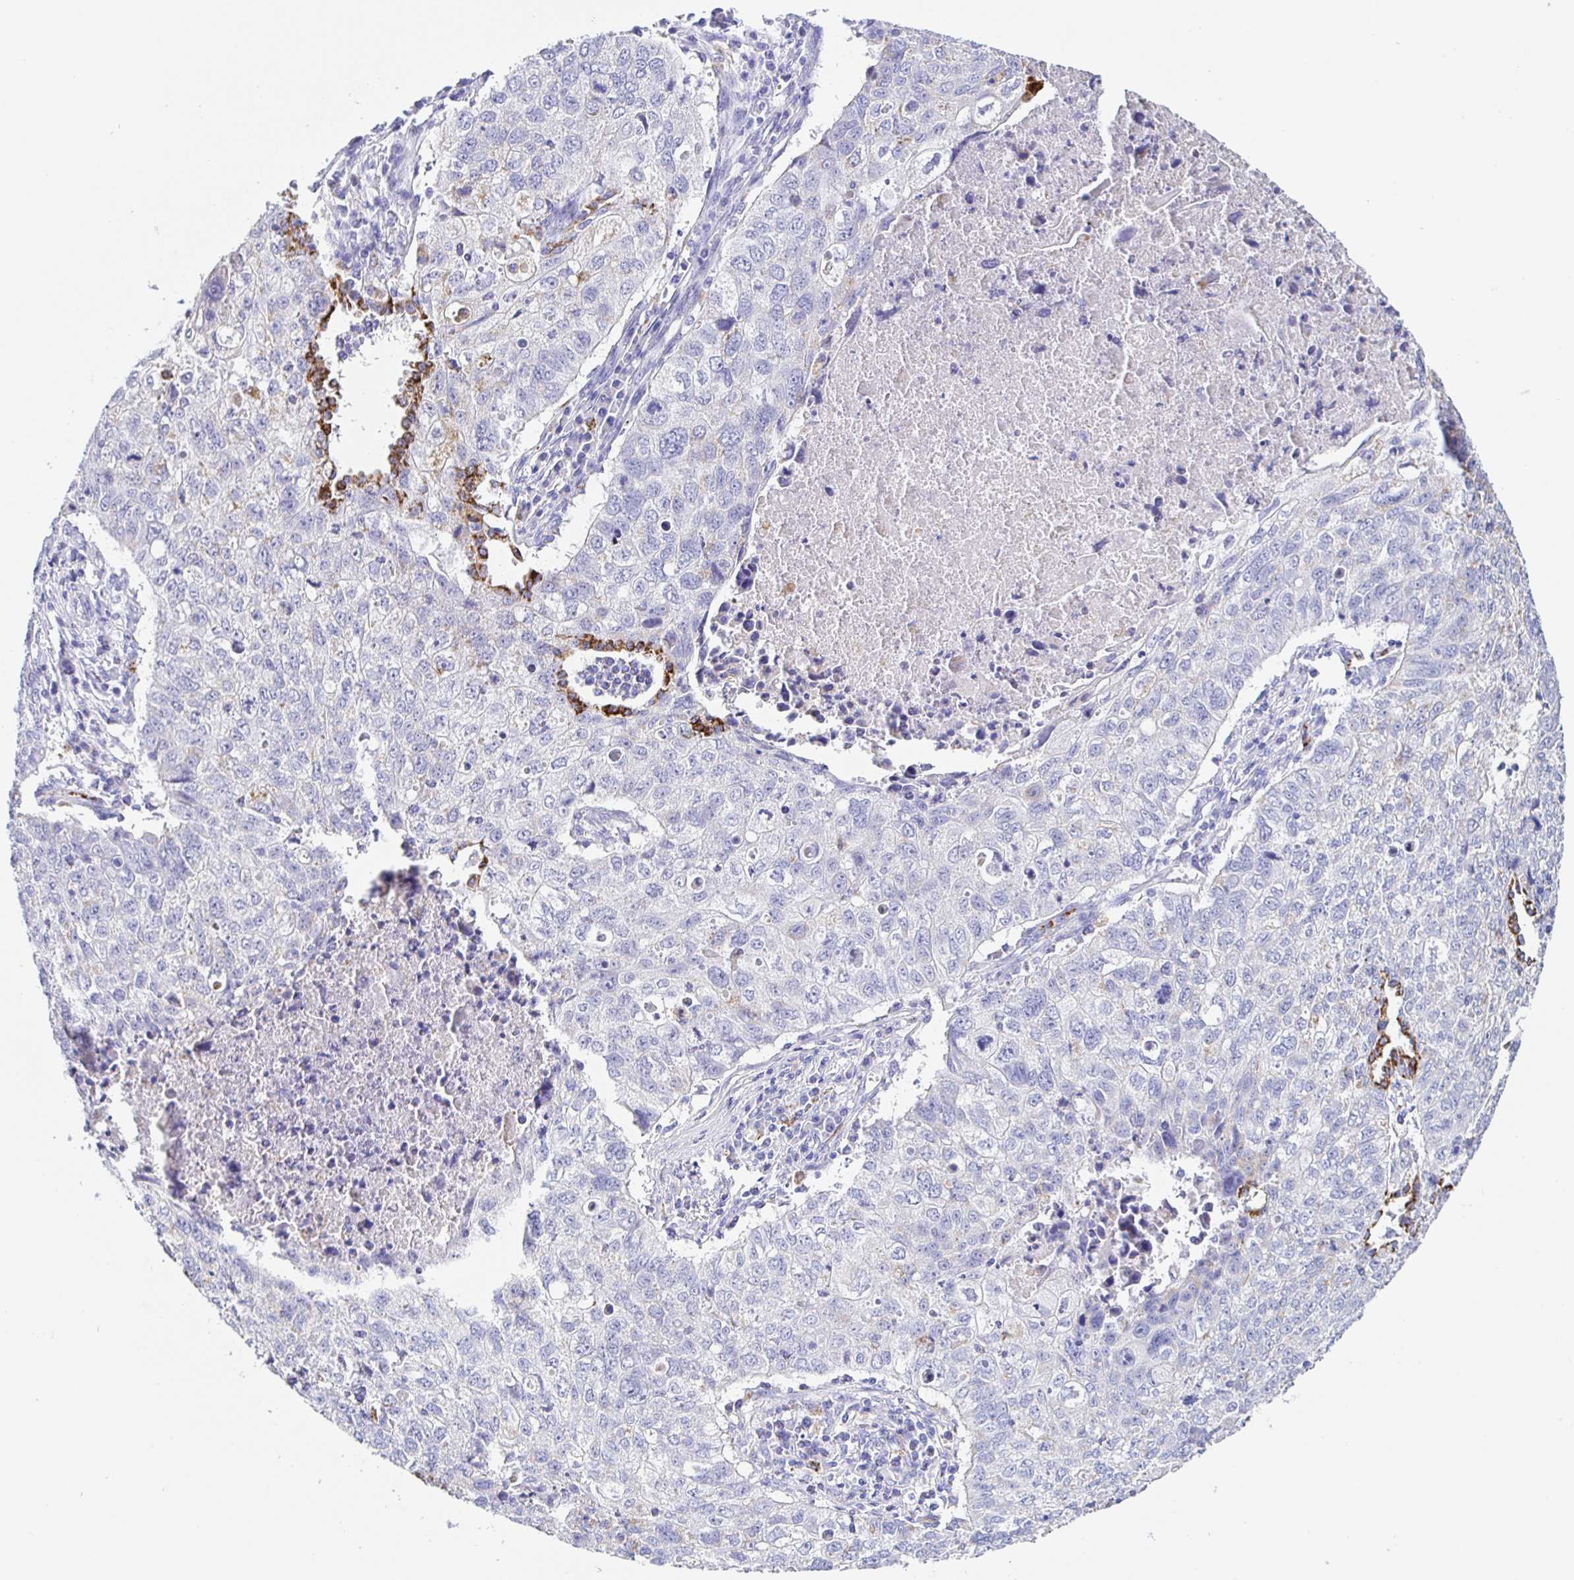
{"staining": {"intensity": "weak", "quantity": "<25%", "location": "cytoplasmic/membranous"}, "tissue": "lung cancer", "cell_type": "Tumor cells", "image_type": "cancer", "snomed": [{"axis": "morphology", "description": "Normal morphology"}, {"axis": "morphology", "description": "Aneuploidy"}, {"axis": "morphology", "description": "Squamous cell carcinoma, NOS"}, {"axis": "topography", "description": "Lymph node"}, {"axis": "topography", "description": "Lung"}], "caption": "The IHC histopathology image has no significant positivity in tumor cells of lung cancer (aneuploidy) tissue.", "gene": "MAOA", "patient": {"sex": "female", "age": 76}}